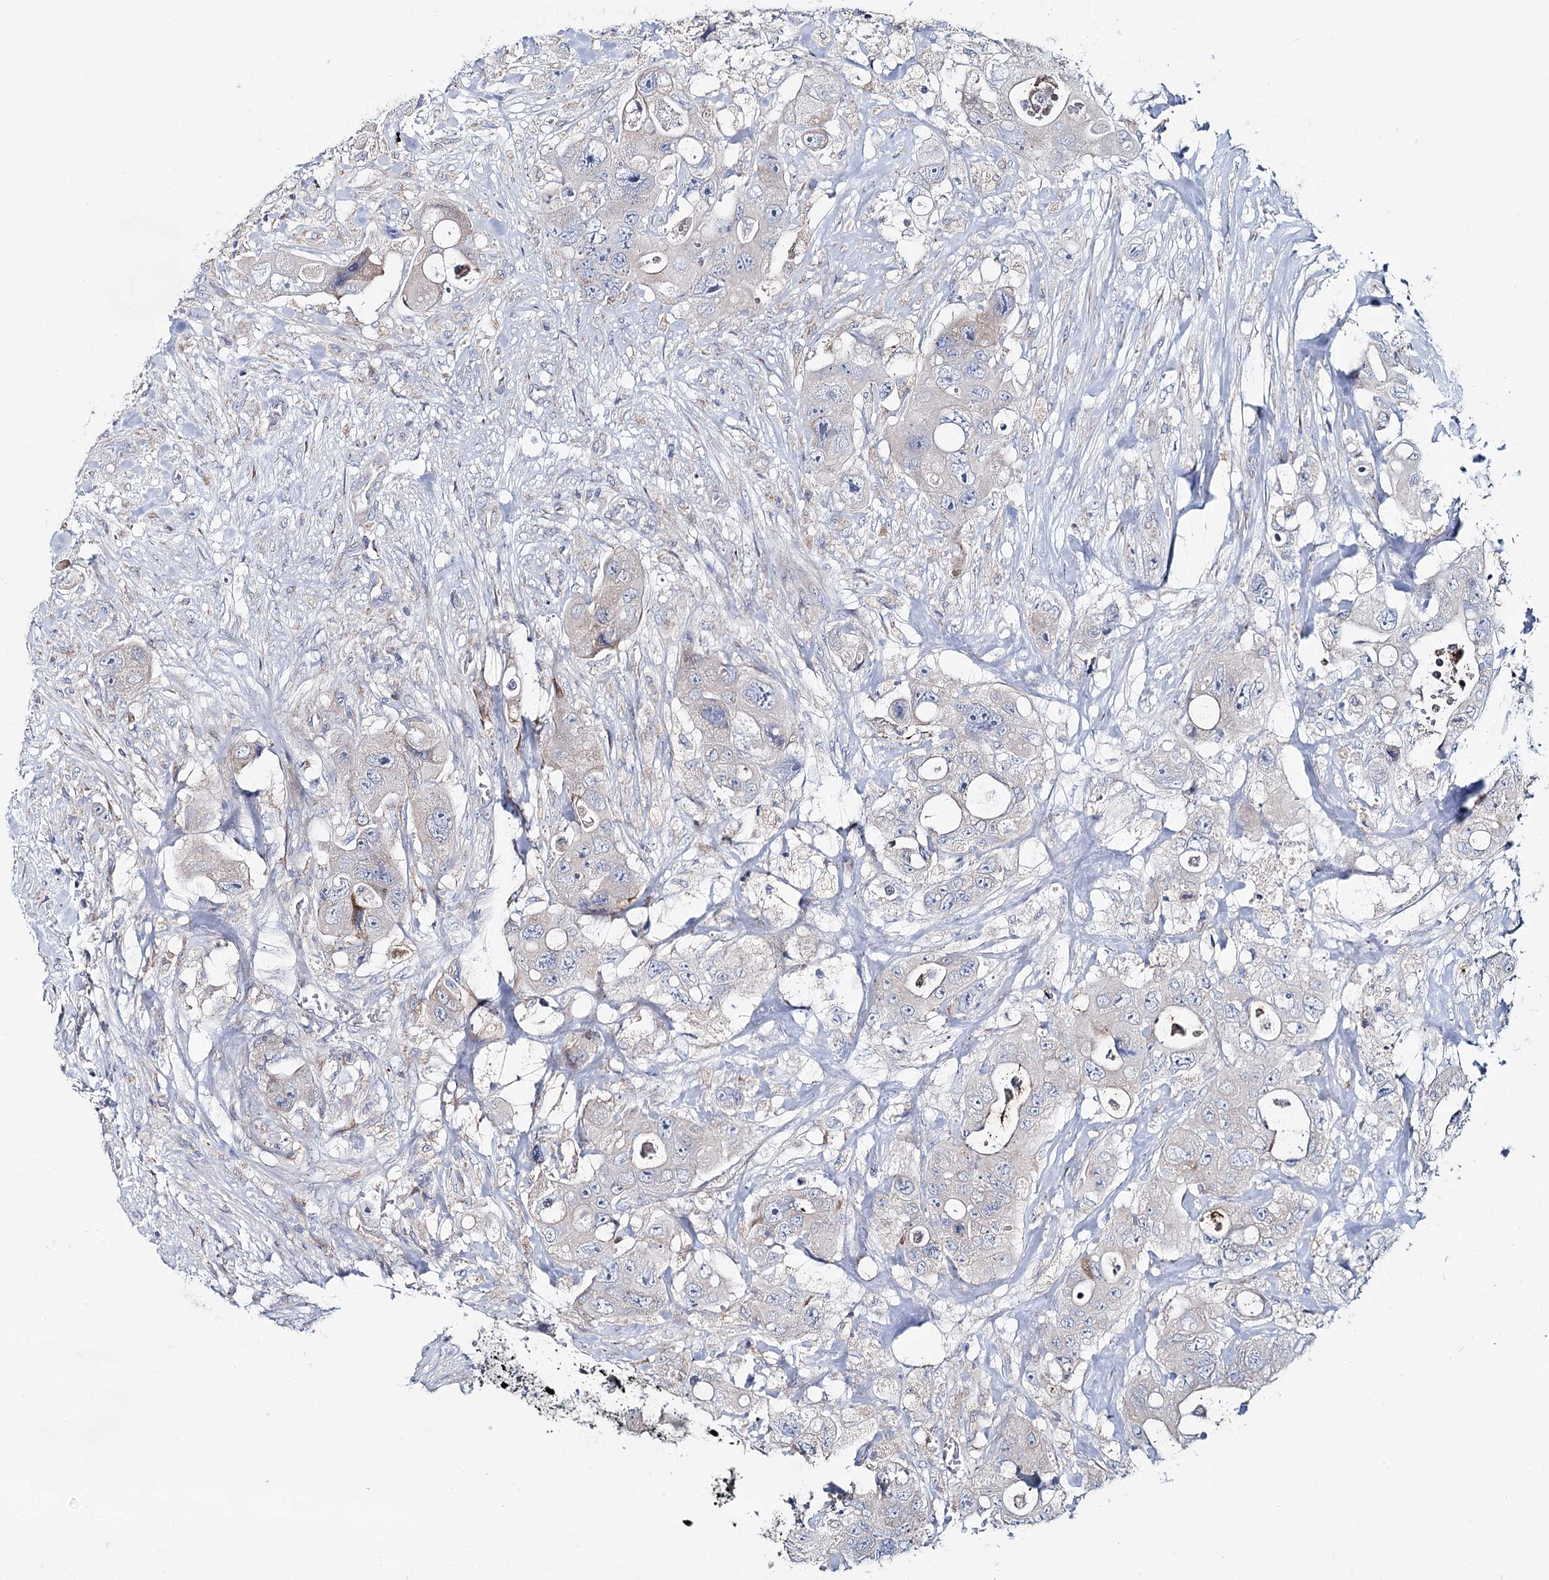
{"staining": {"intensity": "moderate", "quantity": "<25%", "location": "cytoplasmic/membranous"}, "tissue": "colorectal cancer", "cell_type": "Tumor cells", "image_type": "cancer", "snomed": [{"axis": "morphology", "description": "Adenocarcinoma, NOS"}, {"axis": "topography", "description": "Colon"}], "caption": "Colorectal cancer stained with DAB (3,3'-diaminobenzidine) immunohistochemistry exhibits low levels of moderate cytoplasmic/membranous expression in about <25% of tumor cells.", "gene": "CPLANE1", "patient": {"sex": "female", "age": 46}}